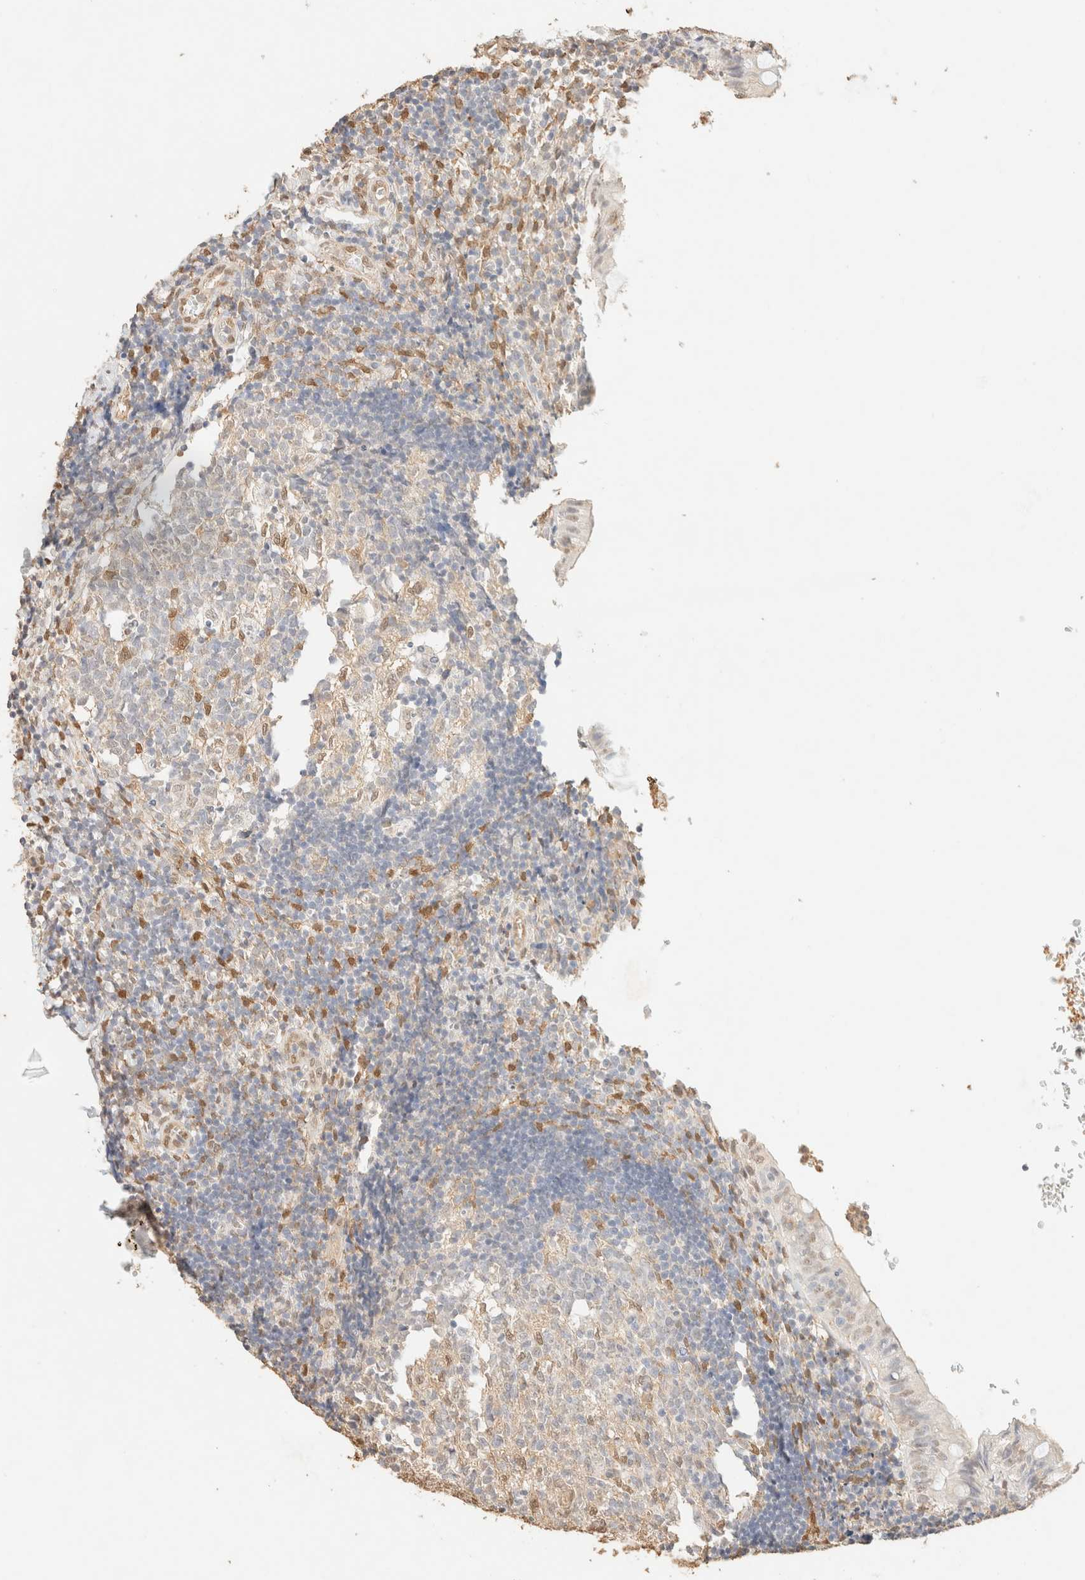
{"staining": {"intensity": "weak", "quantity": "25%-75%", "location": "nuclear"}, "tissue": "appendix", "cell_type": "Glandular cells", "image_type": "normal", "snomed": [{"axis": "morphology", "description": "Normal tissue, NOS"}, {"axis": "topography", "description": "Appendix"}], "caption": "This is a photomicrograph of IHC staining of normal appendix, which shows weak staining in the nuclear of glandular cells.", "gene": "S100A13", "patient": {"sex": "male", "age": 8}}